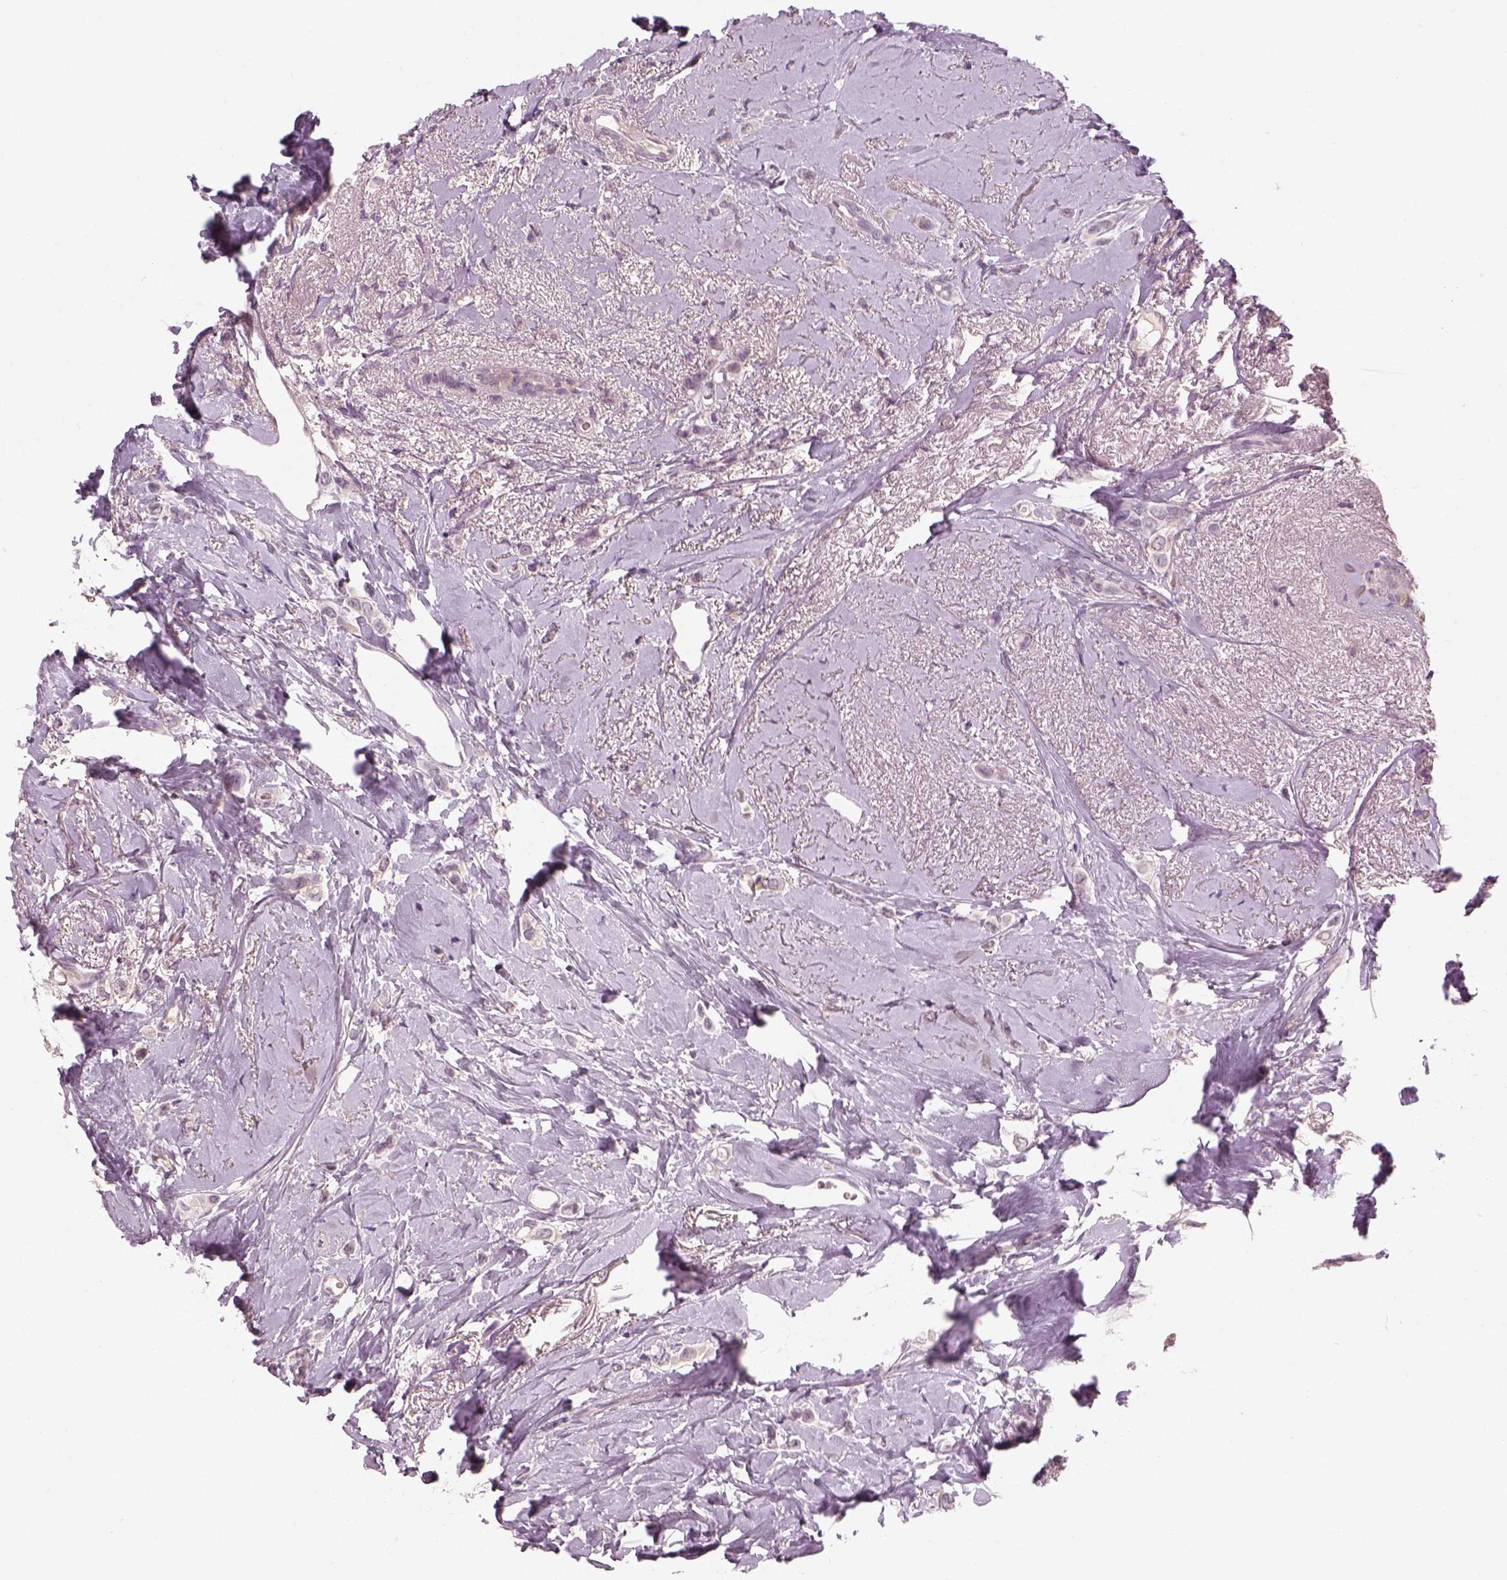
{"staining": {"intensity": "negative", "quantity": "none", "location": "none"}, "tissue": "breast cancer", "cell_type": "Tumor cells", "image_type": "cancer", "snomed": [{"axis": "morphology", "description": "Lobular carcinoma"}, {"axis": "topography", "description": "Breast"}], "caption": "This is an immunohistochemistry (IHC) photomicrograph of breast cancer. There is no expression in tumor cells.", "gene": "GDNF", "patient": {"sex": "female", "age": 66}}